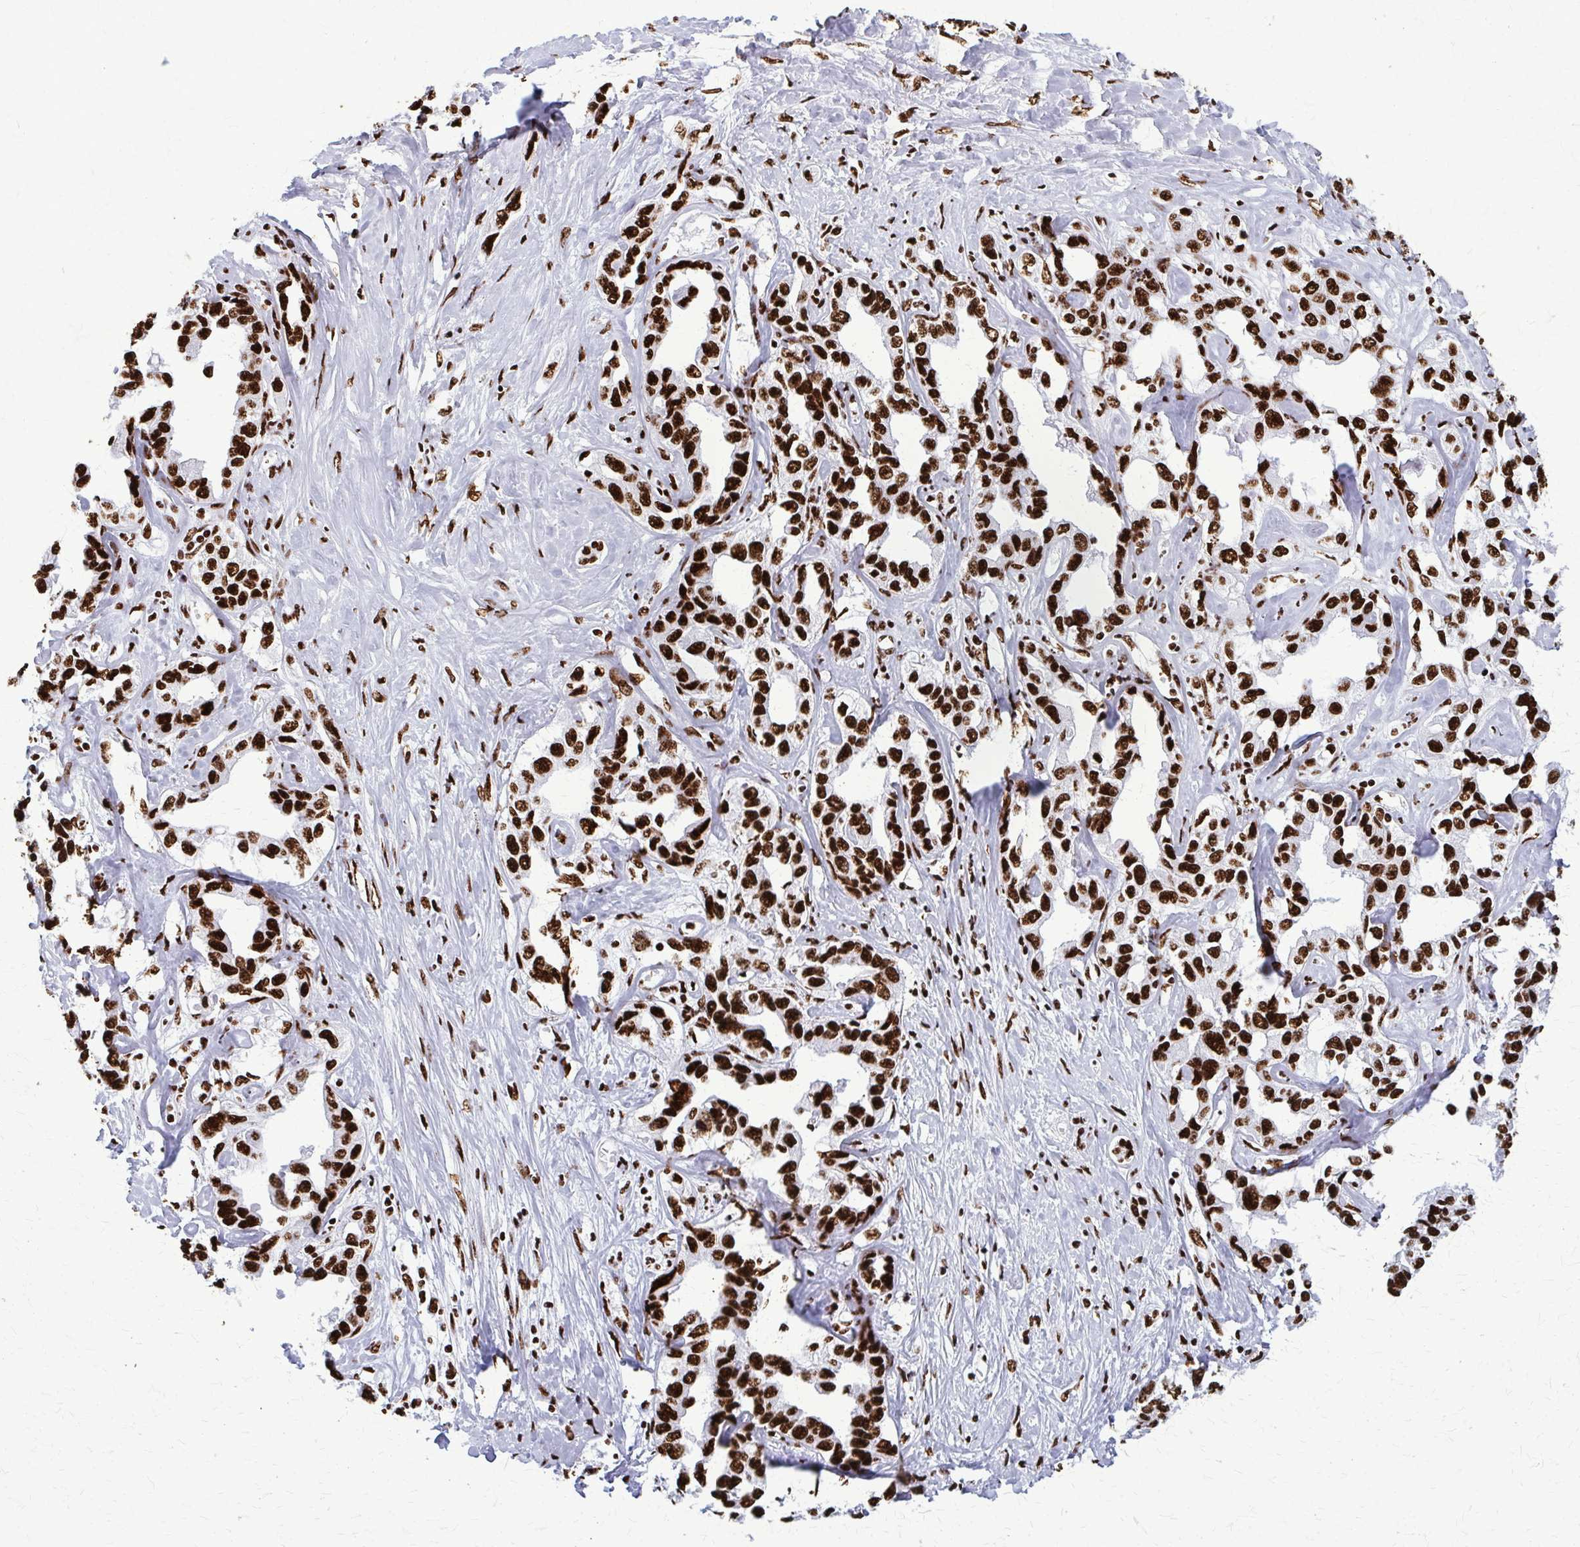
{"staining": {"intensity": "strong", "quantity": ">75%", "location": "nuclear"}, "tissue": "liver cancer", "cell_type": "Tumor cells", "image_type": "cancer", "snomed": [{"axis": "morphology", "description": "Cholangiocarcinoma"}, {"axis": "topography", "description": "Liver"}], "caption": "About >75% of tumor cells in liver cholangiocarcinoma show strong nuclear protein staining as visualized by brown immunohistochemical staining.", "gene": "SFPQ", "patient": {"sex": "male", "age": 59}}